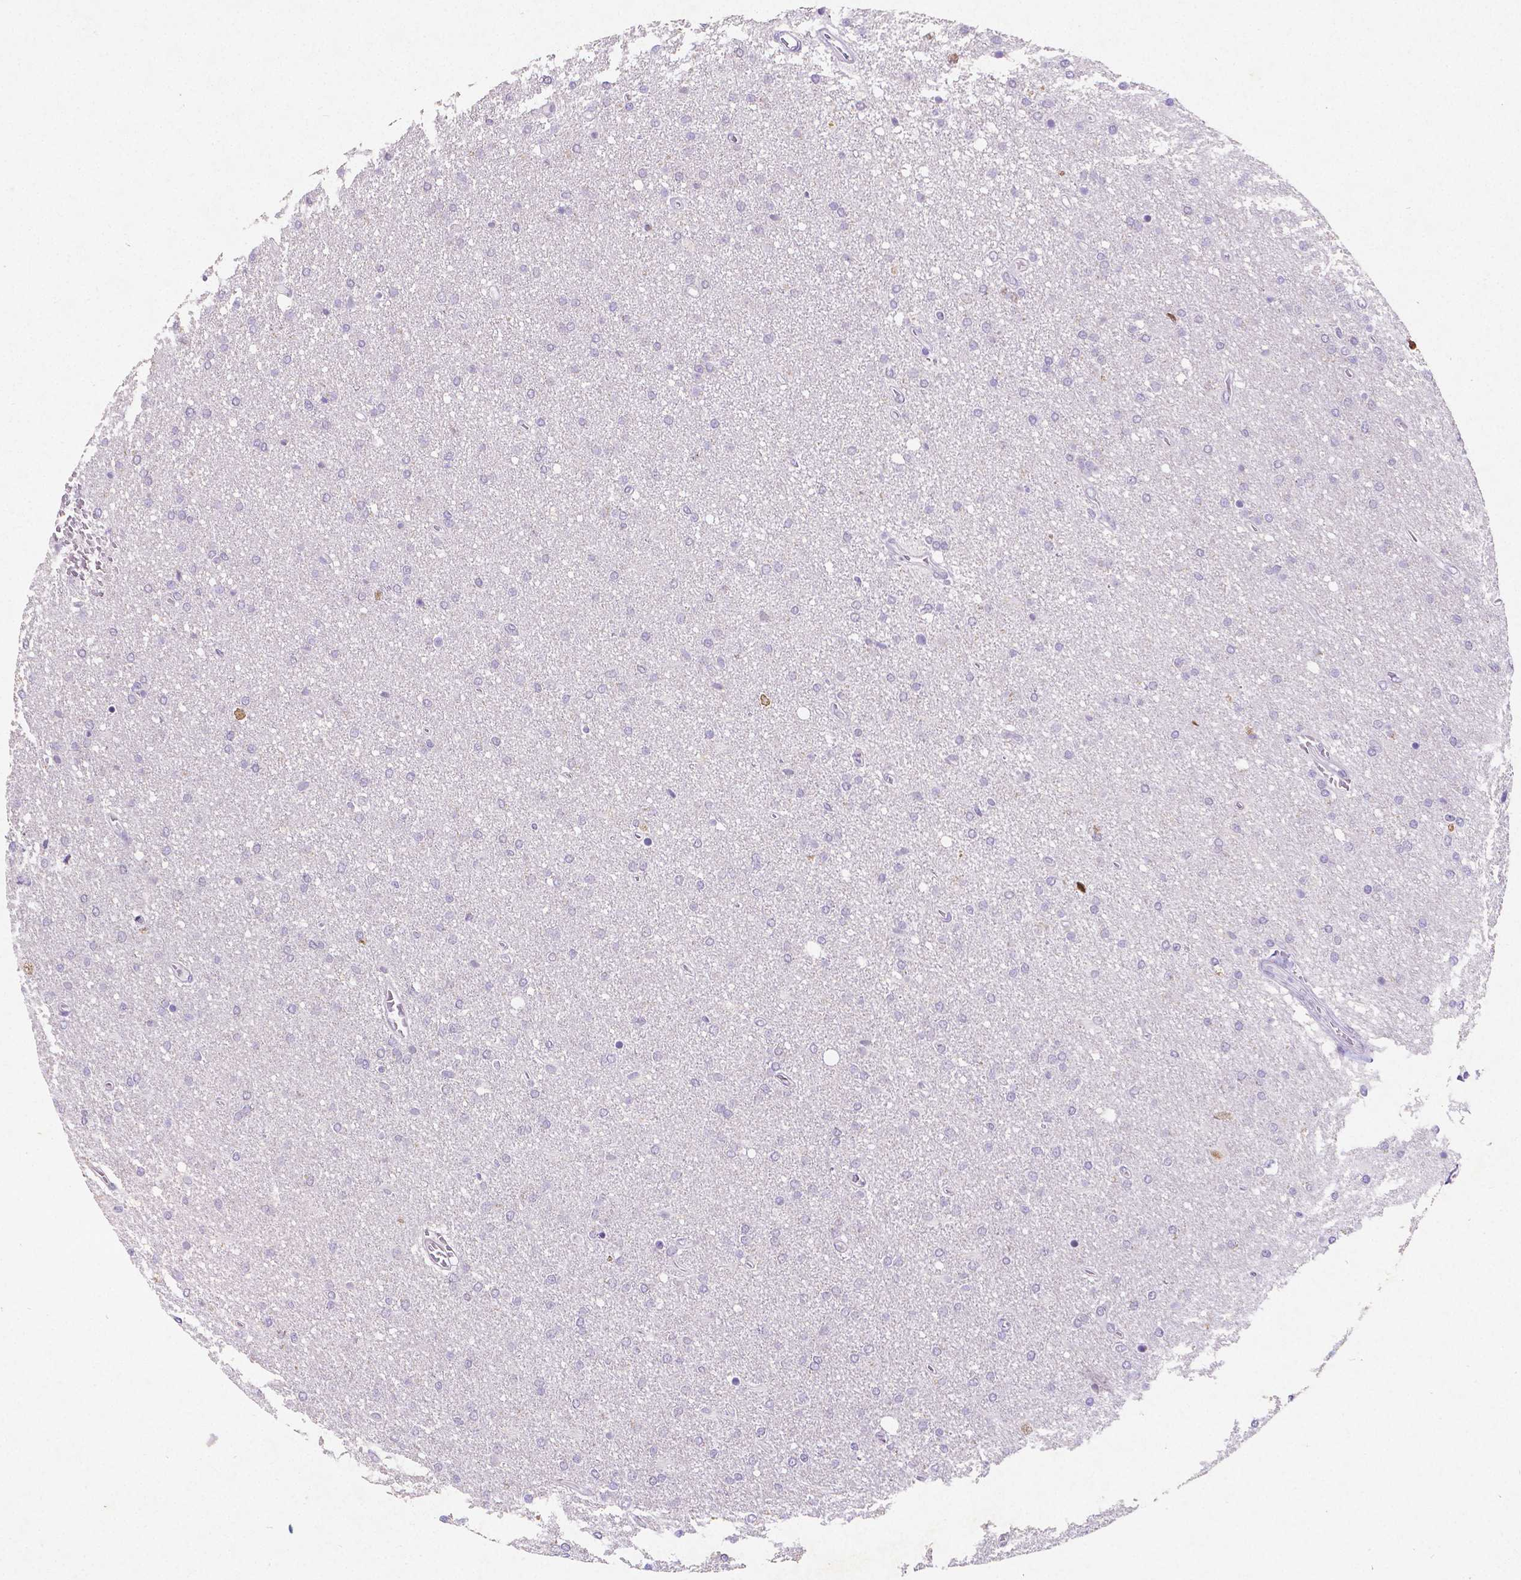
{"staining": {"intensity": "negative", "quantity": "none", "location": "none"}, "tissue": "glioma", "cell_type": "Tumor cells", "image_type": "cancer", "snomed": [{"axis": "morphology", "description": "Glioma, malignant, High grade"}, {"axis": "topography", "description": "Cerebral cortex"}], "caption": "Immunohistochemistry of glioma displays no staining in tumor cells. (Brightfield microscopy of DAB immunohistochemistry (IHC) at high magnification).", "gene": "SATB2", "patient": {"sex": "male", "age": 70}}